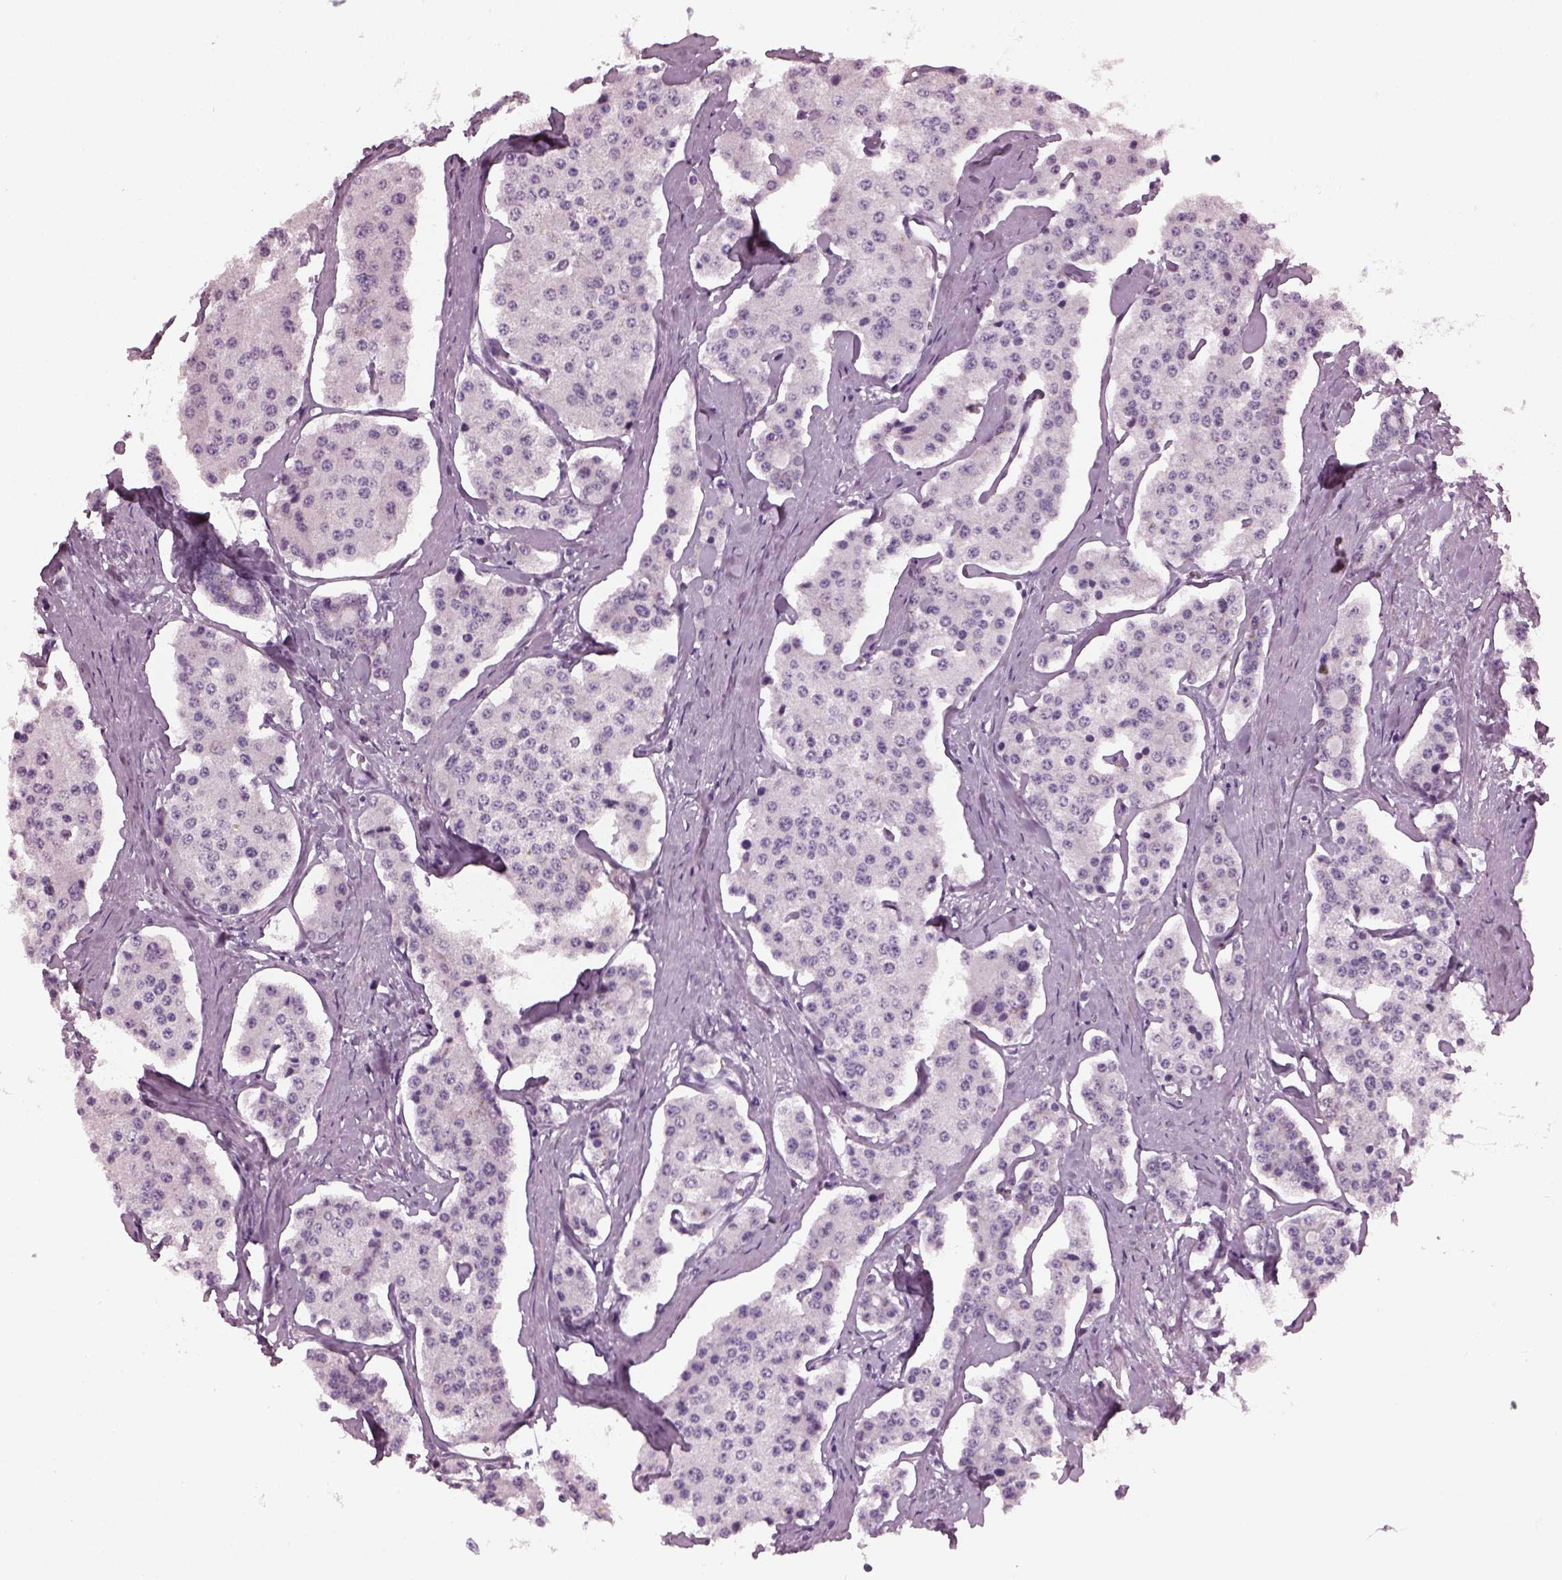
{"staining": {"intensity": "negative", "quantity": "none", "location": "none"}, "tissue": "carcinoid", "cell_type": "Tumor cells", "image_type": "cancer", "snomed": [{"axis": "morphology", "description": "Carcinoid, malignant, NOS"}, {"axis": "topography", "description": "Small intestine"}], "caption": "Immunohistochemistry (IHC) histopathology image of neoplastic tissue: carcinoid stained with DAB demonstrates no significant protein staining in tumor cells.", "gene": "PDC", "patient": {"sex": "female", "age": 65}}